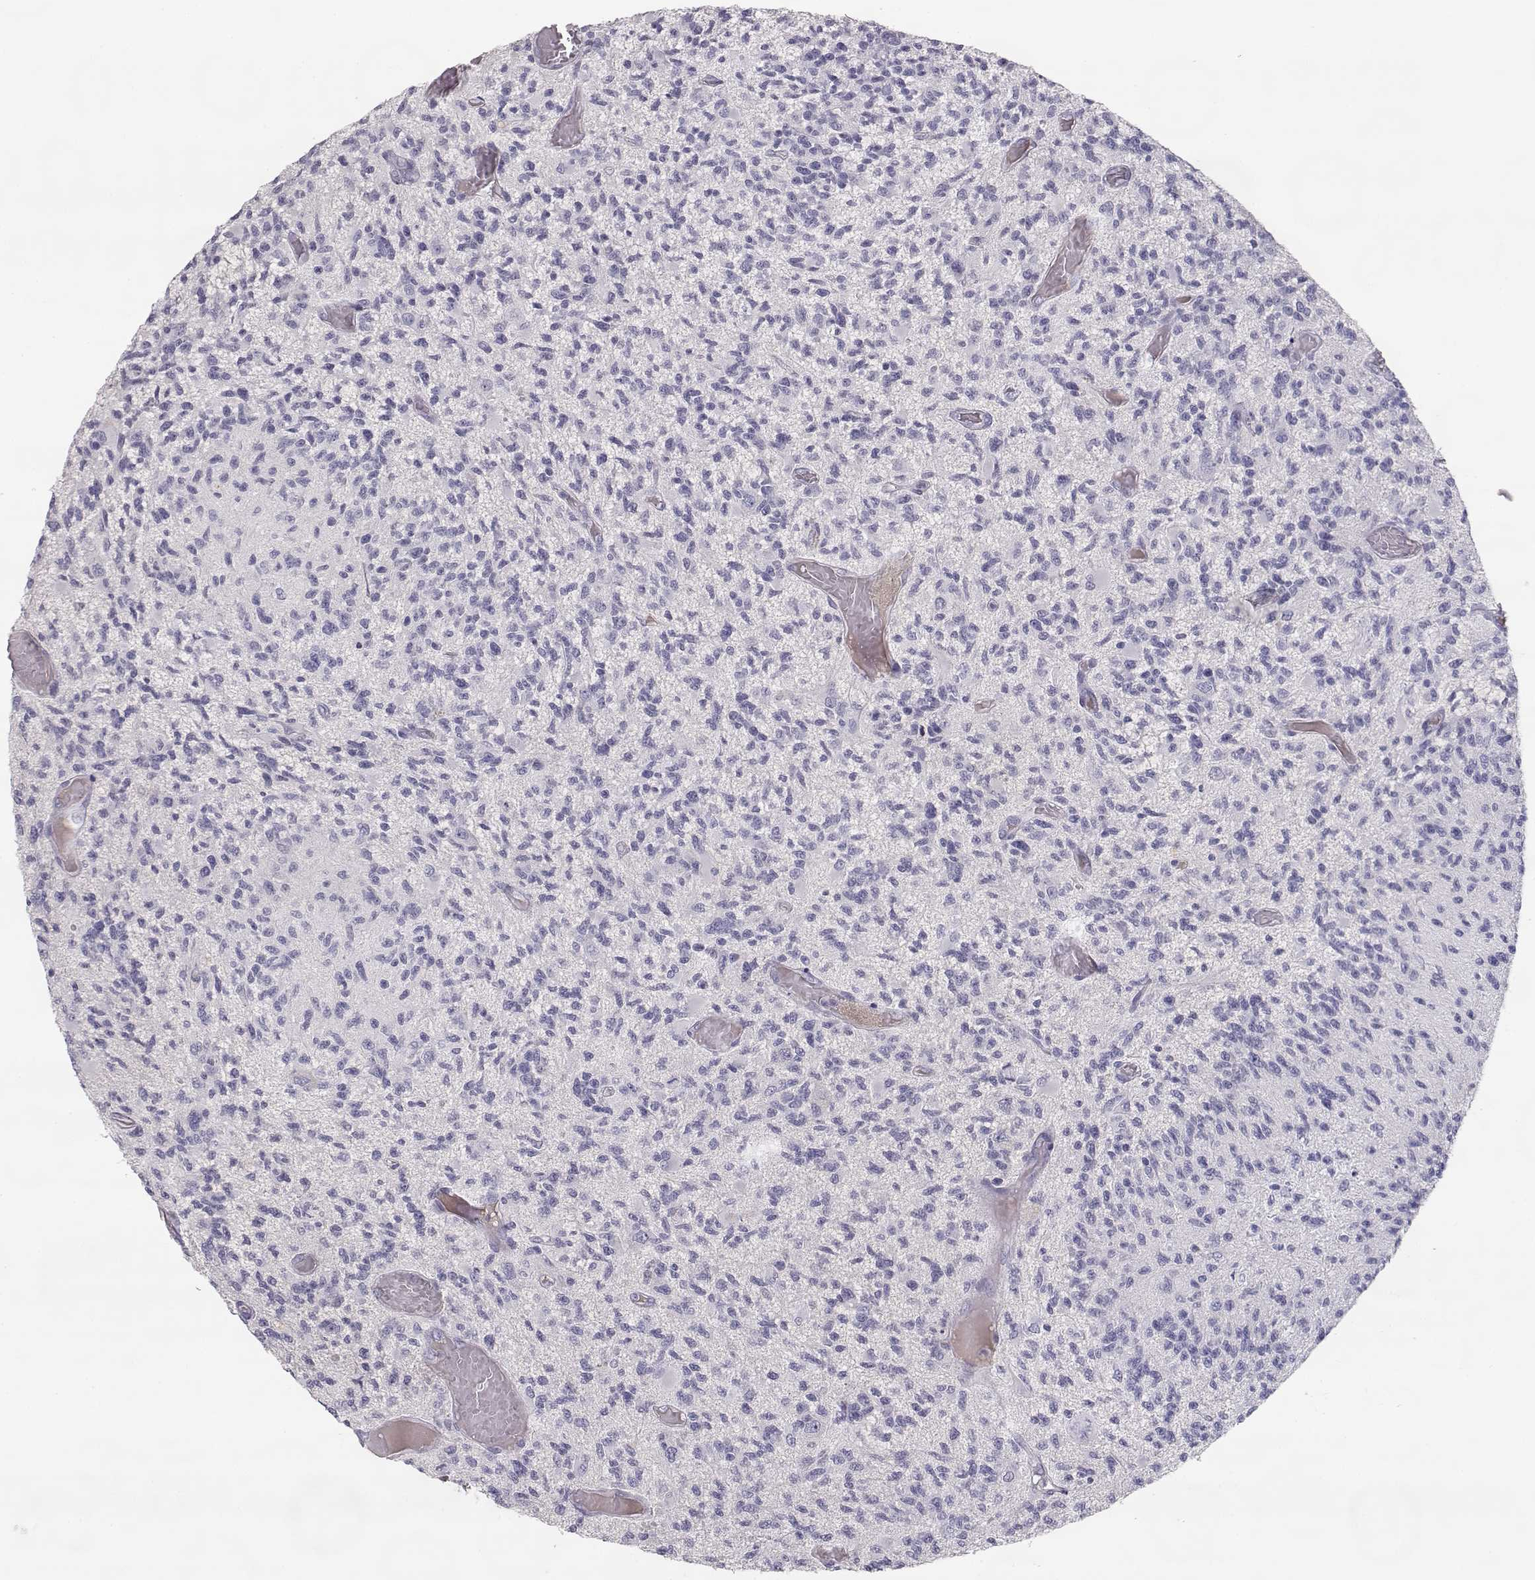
{"staining": {"intensity": "negative", "quantity": "none", "location": "none"}, "tissue": "glioma", "cell_type": "Tumor cells", "image_type": "cancer", "snomed": [{"axis": "morphology", "description": "Glioma, malignant, High grade"}, {"axis": "topography", "description": "Brain"}], "caption": "IHC micrograph of neoplastic tissue: high-grade glioma (malignant) stained with DAB demonstrates no significant protein positivity in tumor cells.", "gene": "SLCO6A1", "patient": {"sex": "female", "age": 63}}